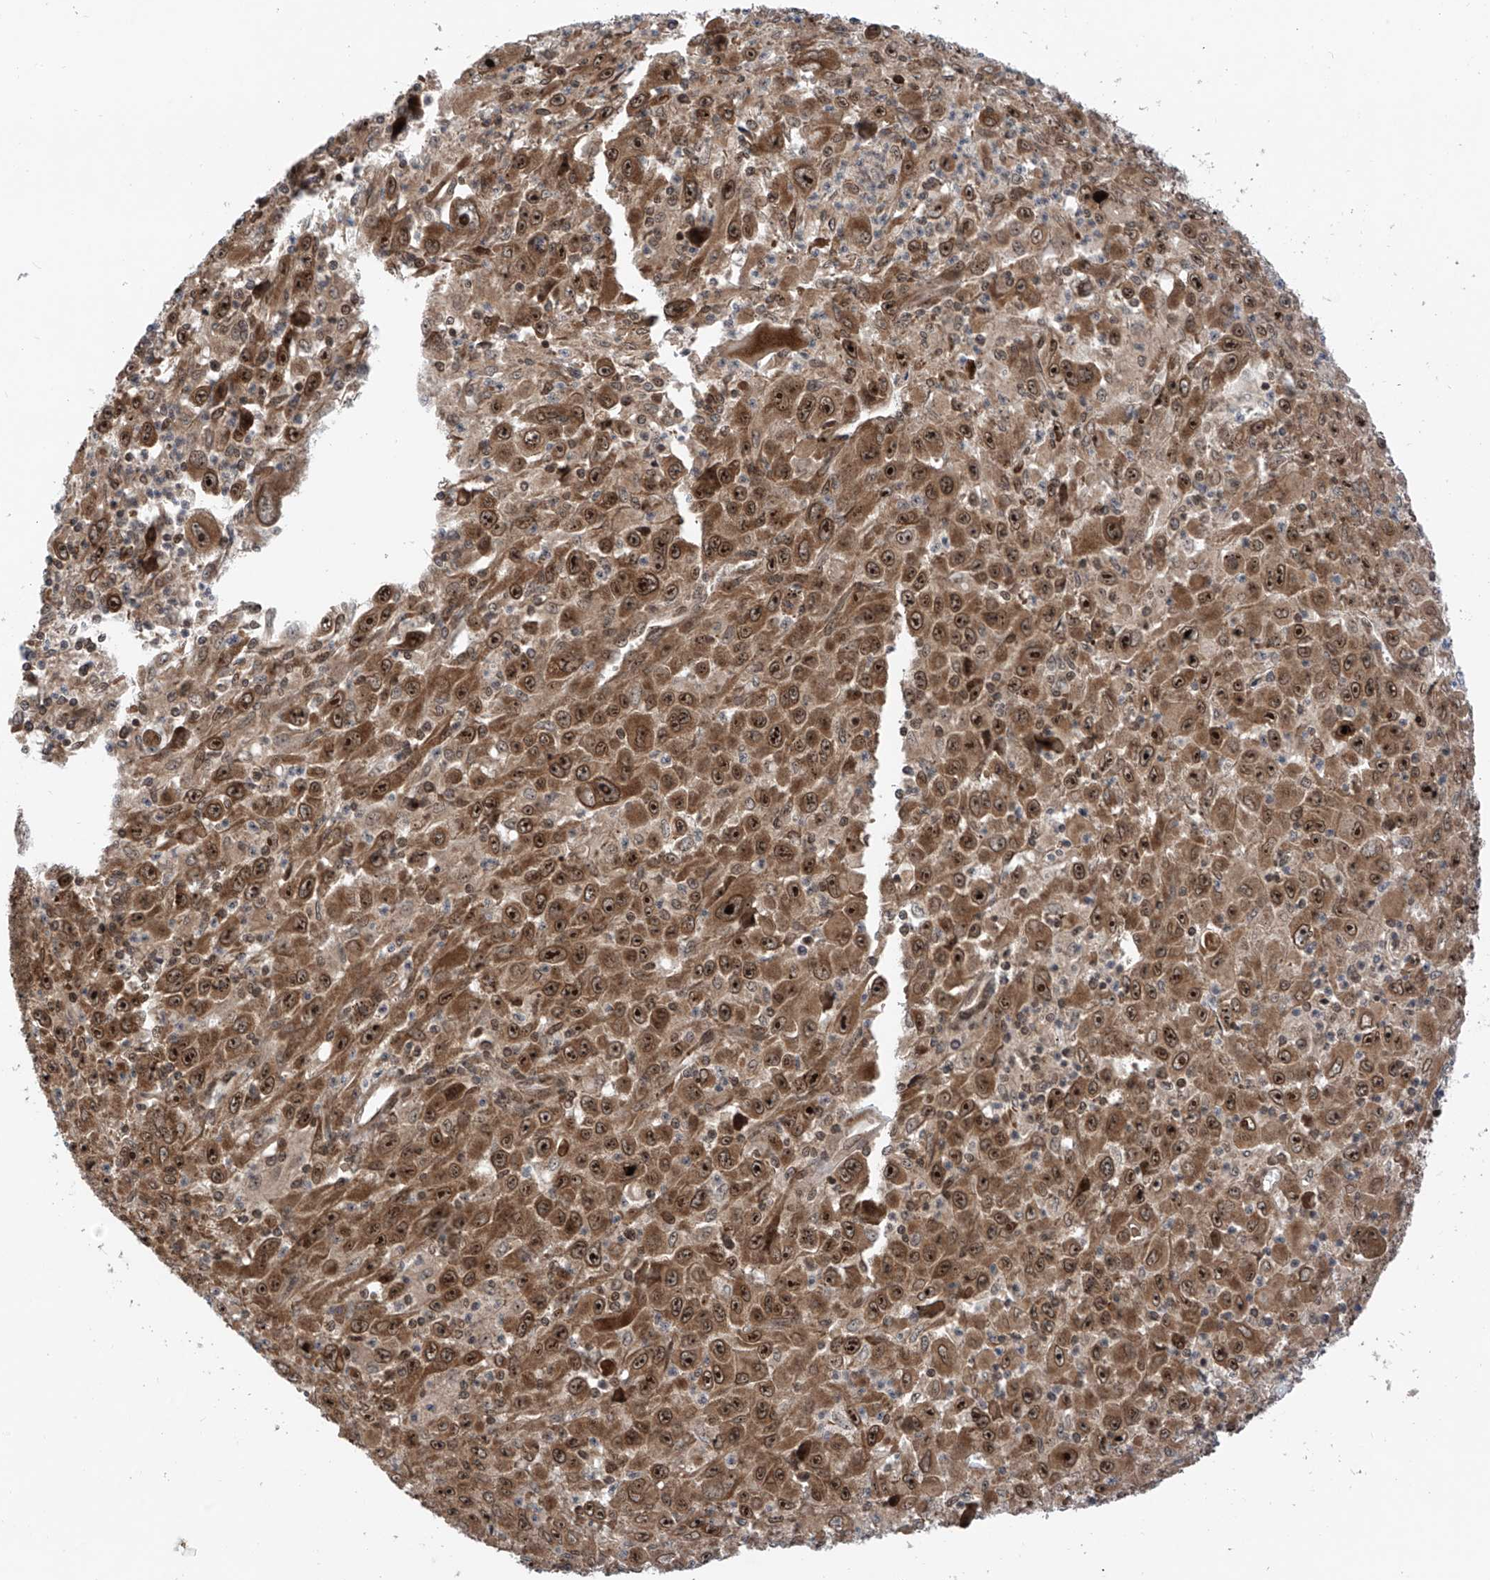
{"staining": {"intensity": "moderate", "quantity": ">75%", "location": "cytoplasmic/membranous,nuclear"}, "tissue": "melanoma", "cell_type": "Tumor cells", "image_type": "cancer", "snomed": [{"axis": "morphology", "description": "Malignant melanoma, Metastatic site"}, {"axis": "topography", "description": "Skin"}], "caption": "Immunohistochemical staining of human melanoma shows medium levels of moderate cytoplasmic/membranous and nuclear positivity in about >75% of tumor cells.", "gene": "C1orf131", "patient": {"sex": "female", "age": 56}}